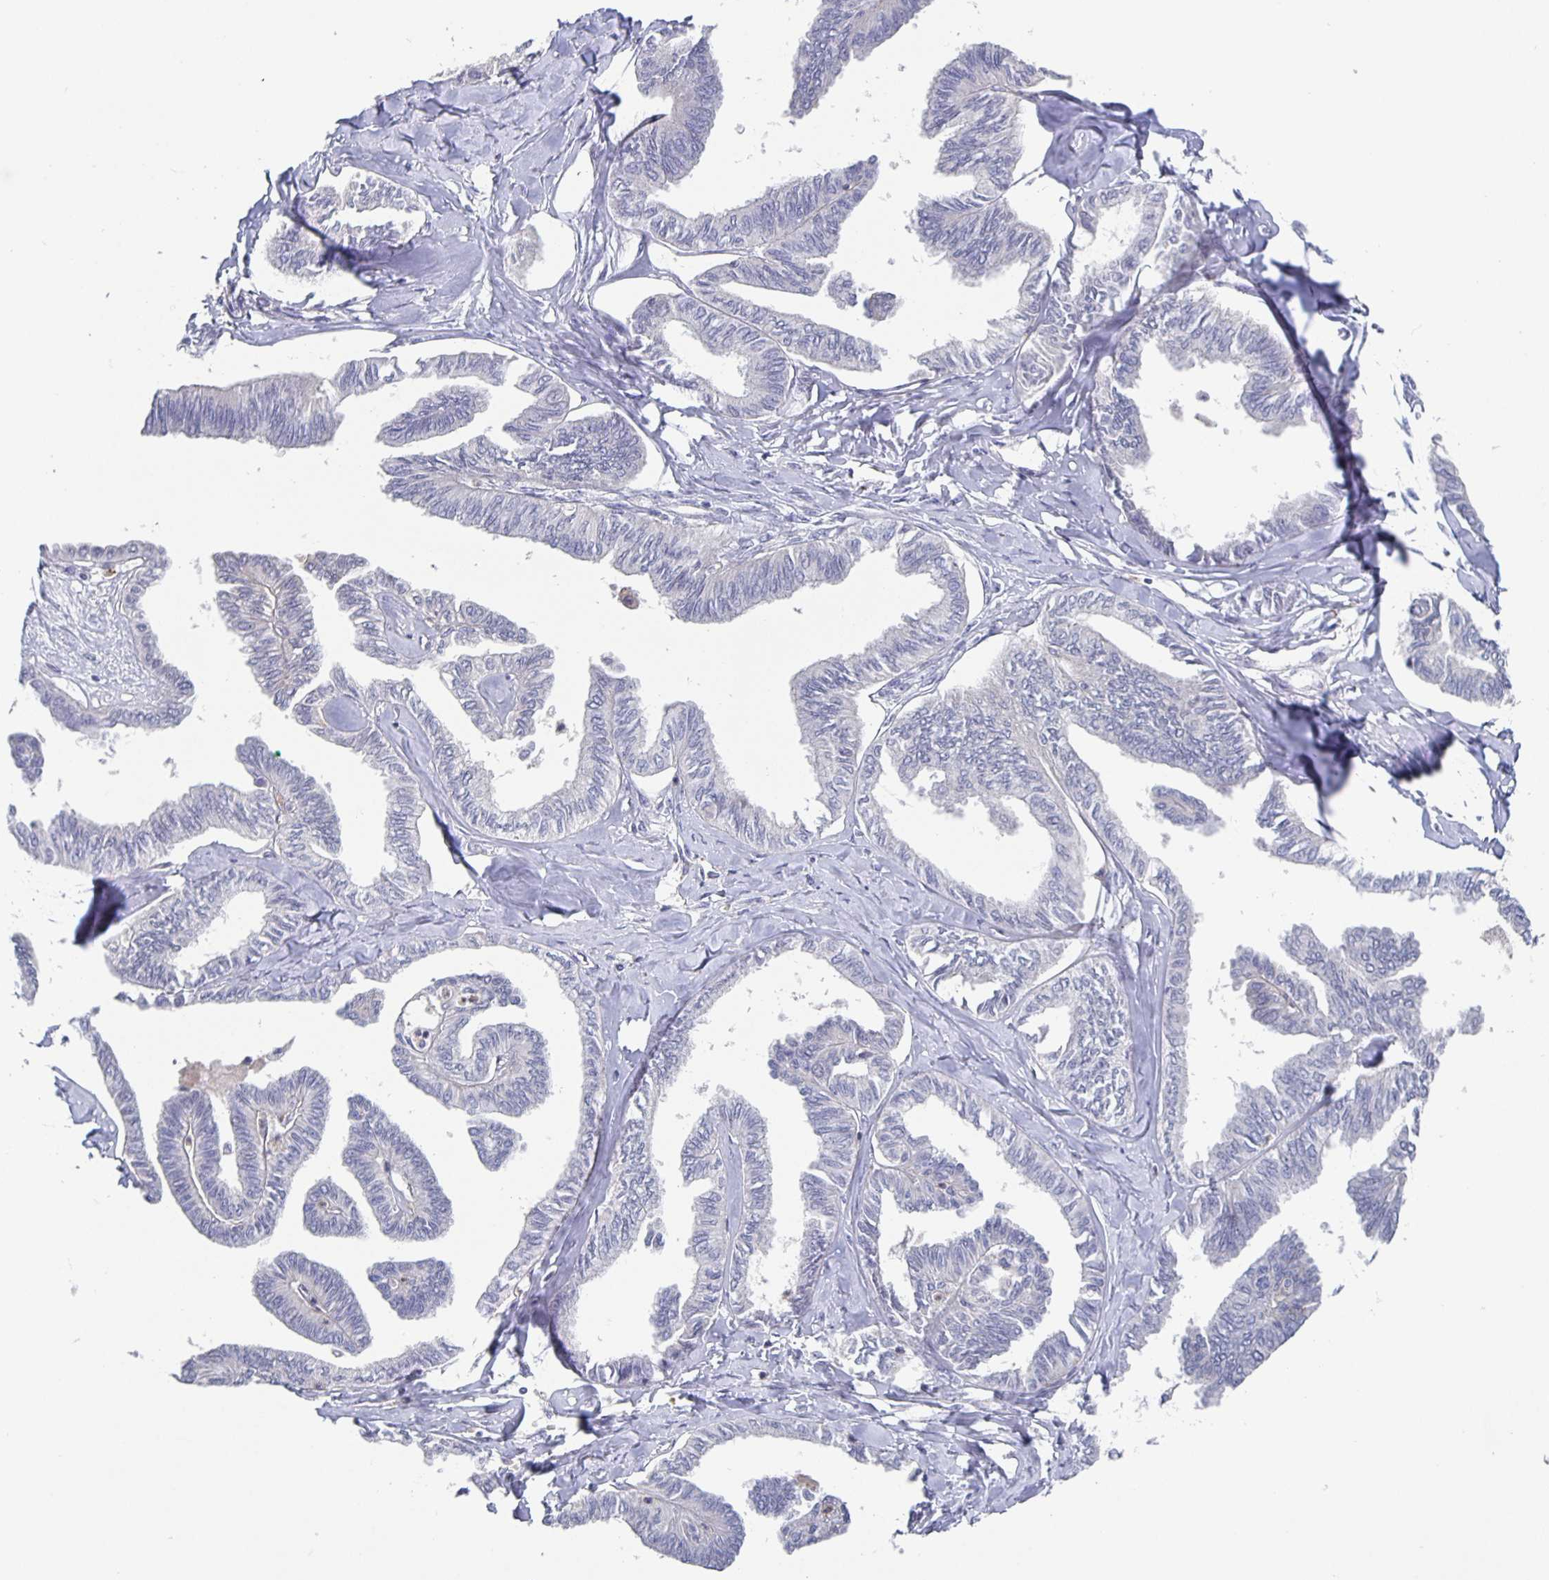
{"staining": {"intensity": "negative", "quantity": "none", "location": "none"}, "tissue": "ovarian cancer", "cell_type": "Tumor cells", "image_type": "cancer", "snomed": [{"axis": "morphology", "description": "Carcinoma, endometroid"}, {"axis": "topography", "description": "Ovary"}], "caption": "There is no significant staining in tumor cells of ovarian cancer (endometroid carcinoma). (Stains: DAB immunohistochemistry (IHC) with hematoxylin counter stain, Microscopy: brightfield microscopy at high magnification).", "gene": "GDF15", "patient": {"sex": "female", "age": 70}}